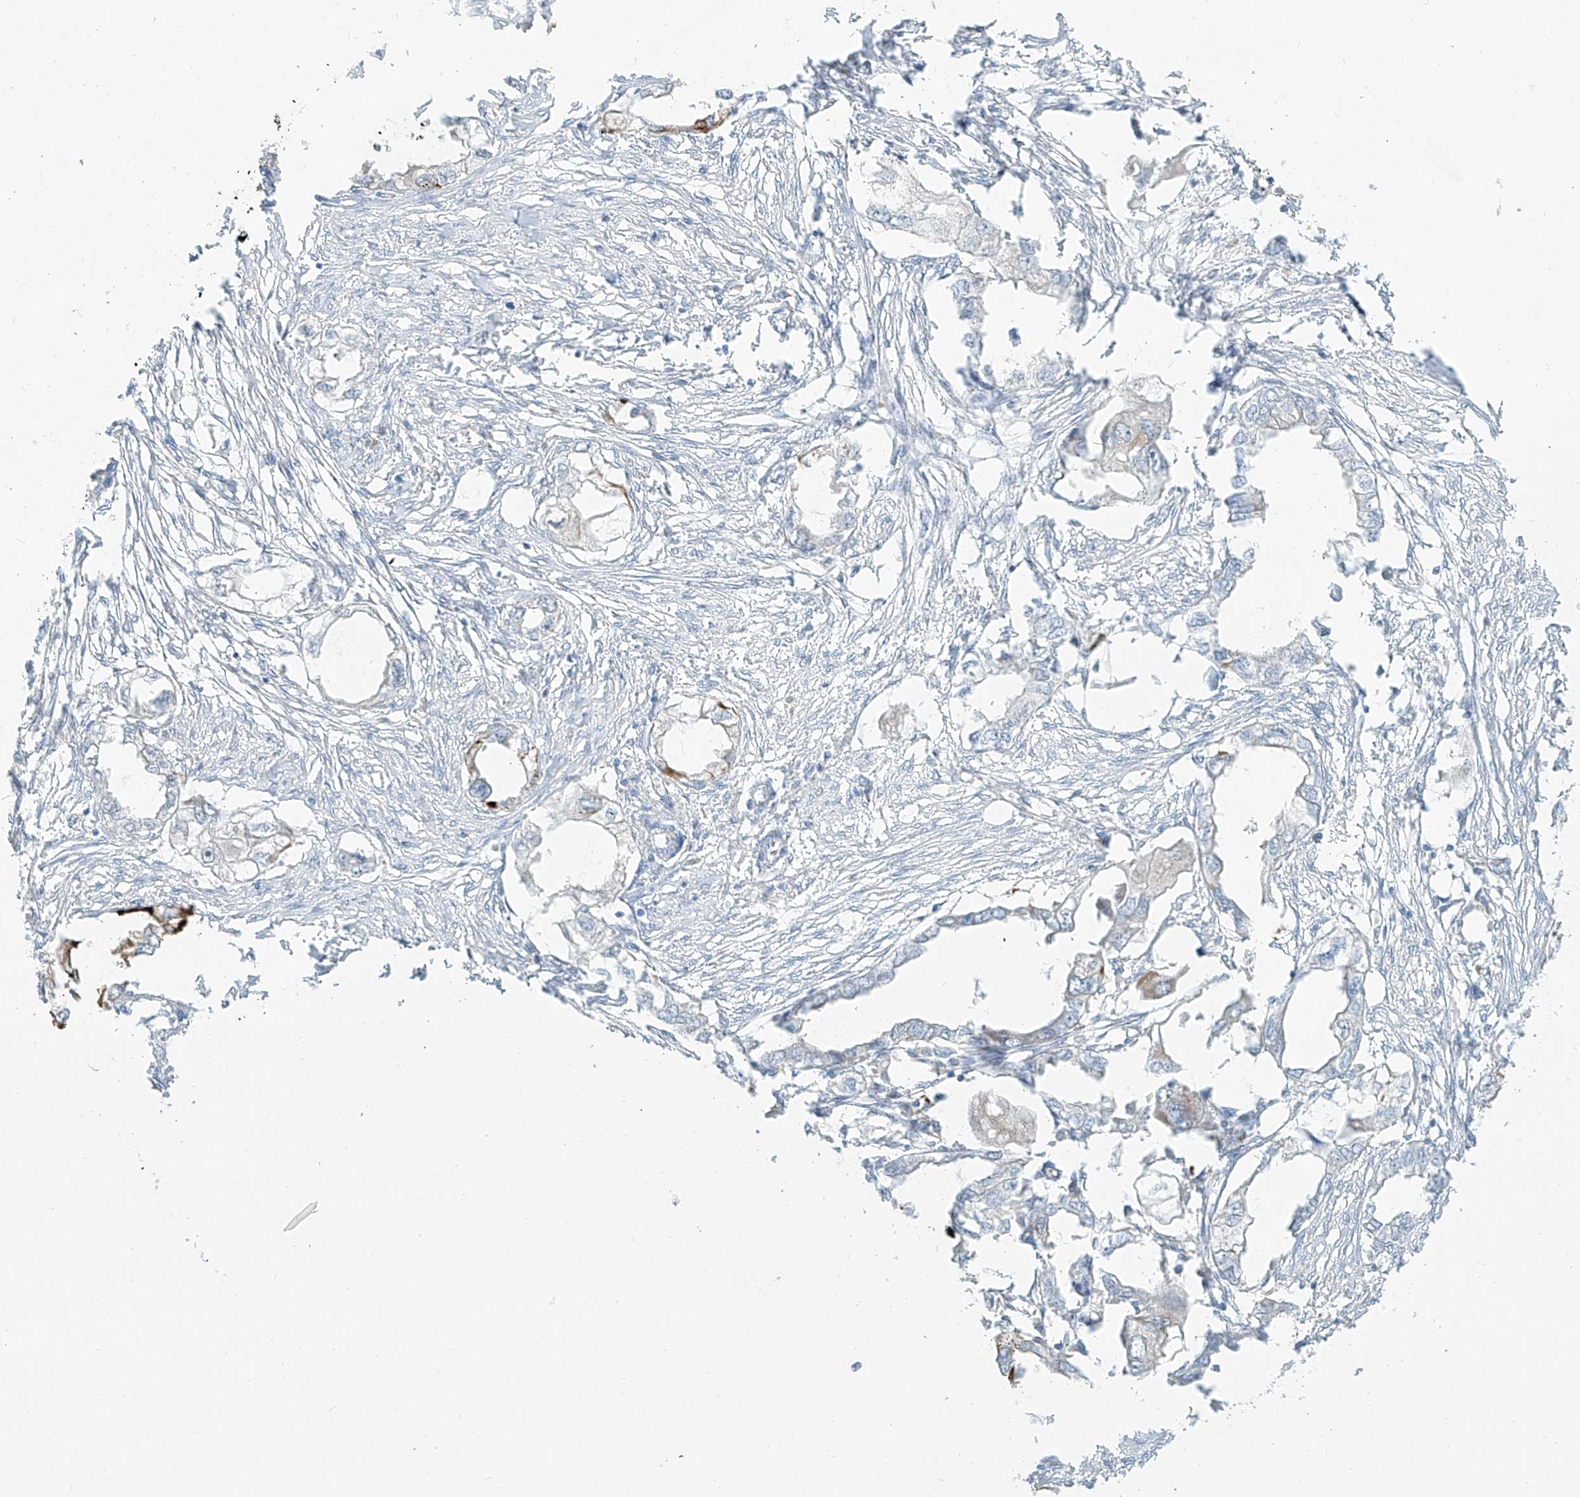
{"staining": {"intensity": "weak", "quantity": "<25%", "location": "cytoplasmic/membranous"}, "tissue": "endometrial cancer", "cell_type": "Tumor cells", "image_type": "cancer", "snomed": [{"axis": "morphology", "description": "Adenocarcinoma, NOS"}, {"axis": "morphology", "description": "Adenocarcinoma, metastatic, NOS"}, {"axis": "topography", "description": "Adipose tissue"}, {"axis": "topography", "description": "Endometrium"}], "caption": "Immunohistochemistry (IHC) histopathology image of neoplastic tissue: metastatic adenocarcinoma (endometrial) stained with DAB (3,3'-diaminobenzidine) reveals no significant protein expression in tumor cells.", "gene": "C2orf42", "patient": {"sex": "female", "age": 67}}